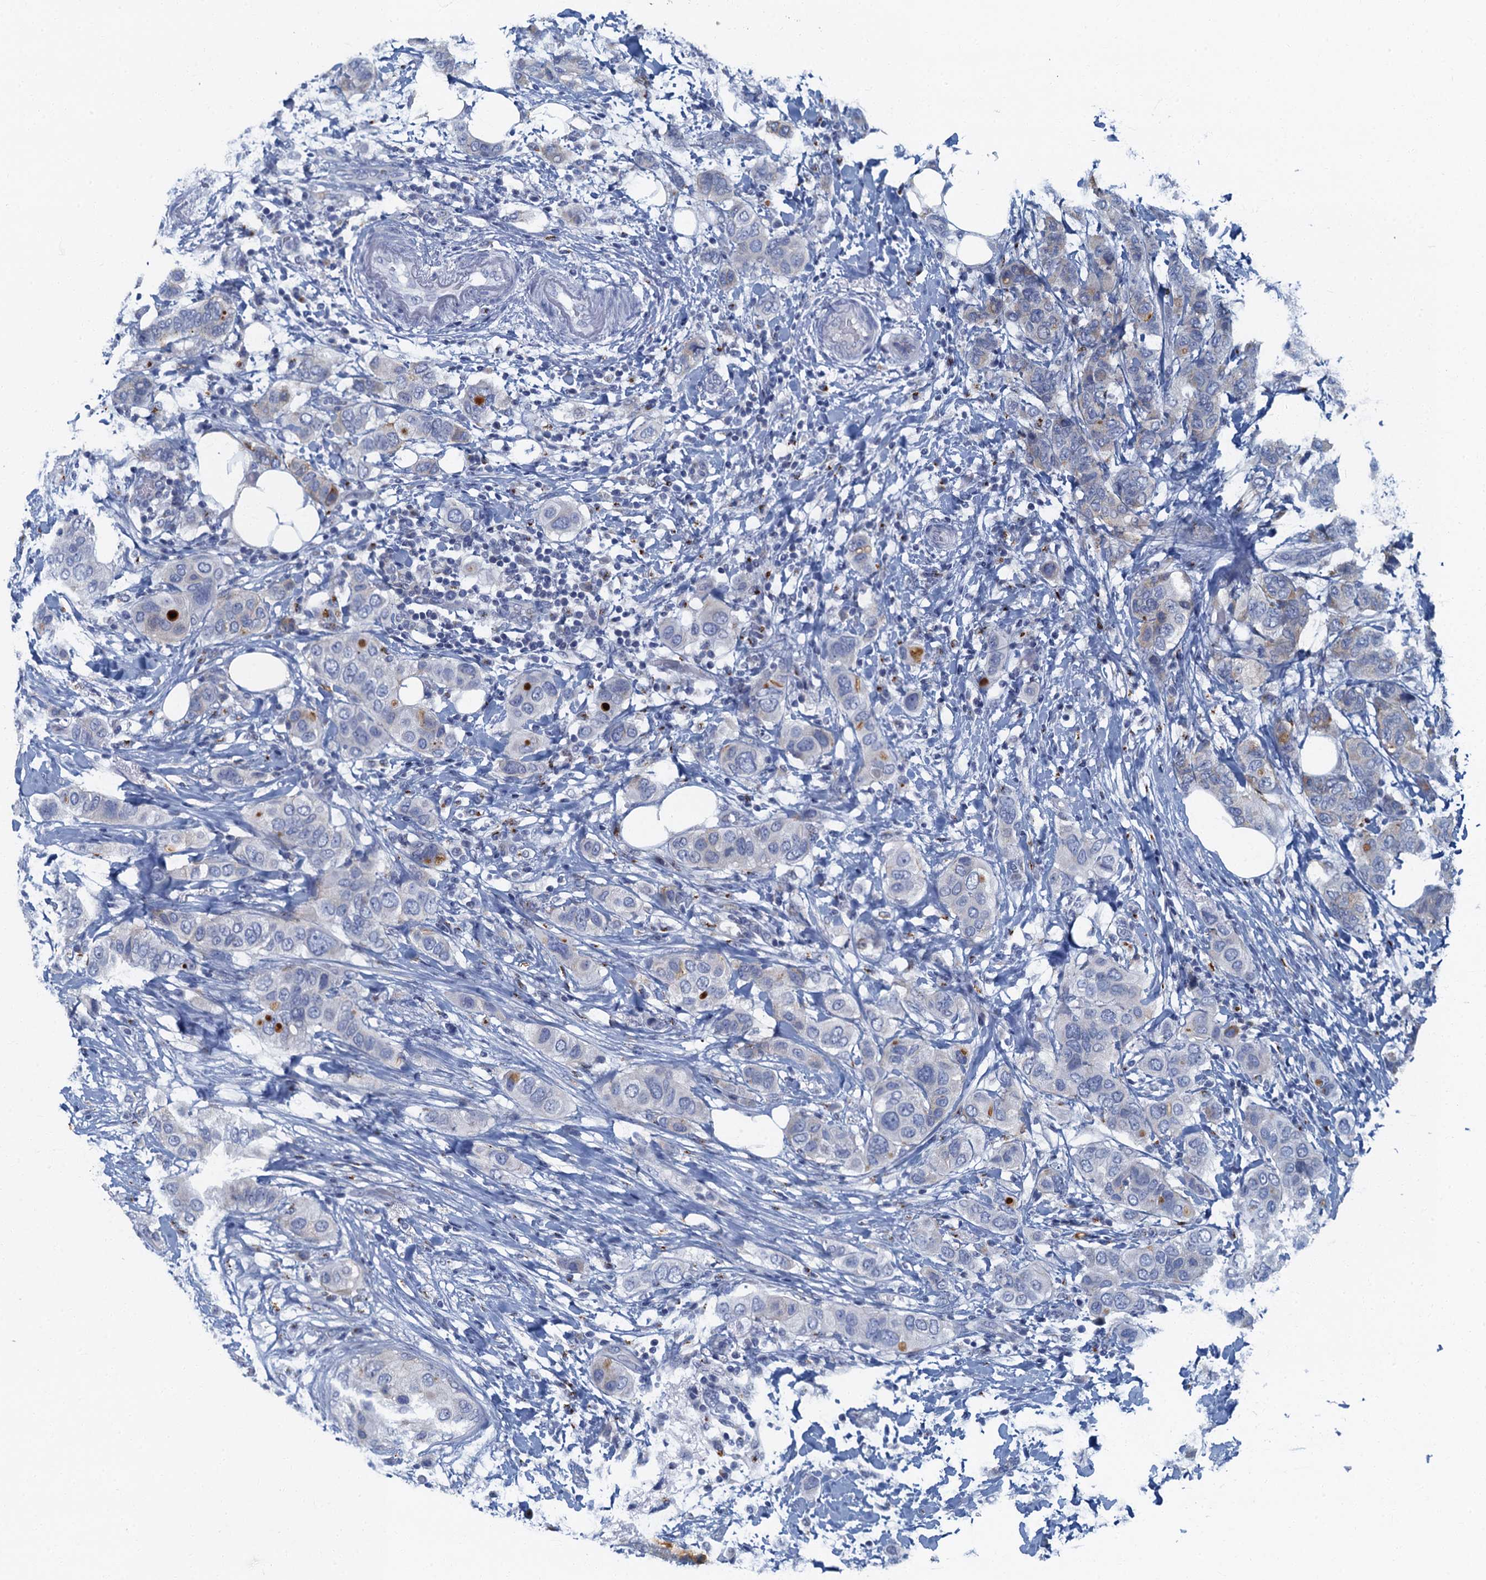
{"staining": {"intensity": "negative", "quantity": "none", "location": "none"}, "tissue": "breast cancer", "cell_type": "Tumor cells", "image_type": "cancer", "snomed": [{"axis": "morphology", "description": "Lobular carcinoma"}, {"axis": "topography", "description": "Breast"}], "caption": "Immunohistochemical staining of lobular carcinoma (breast) demonstrates no significant expression in tumor cells.", "gene": "LYPD3", "patient": {"sex": "female", "age": 51}}